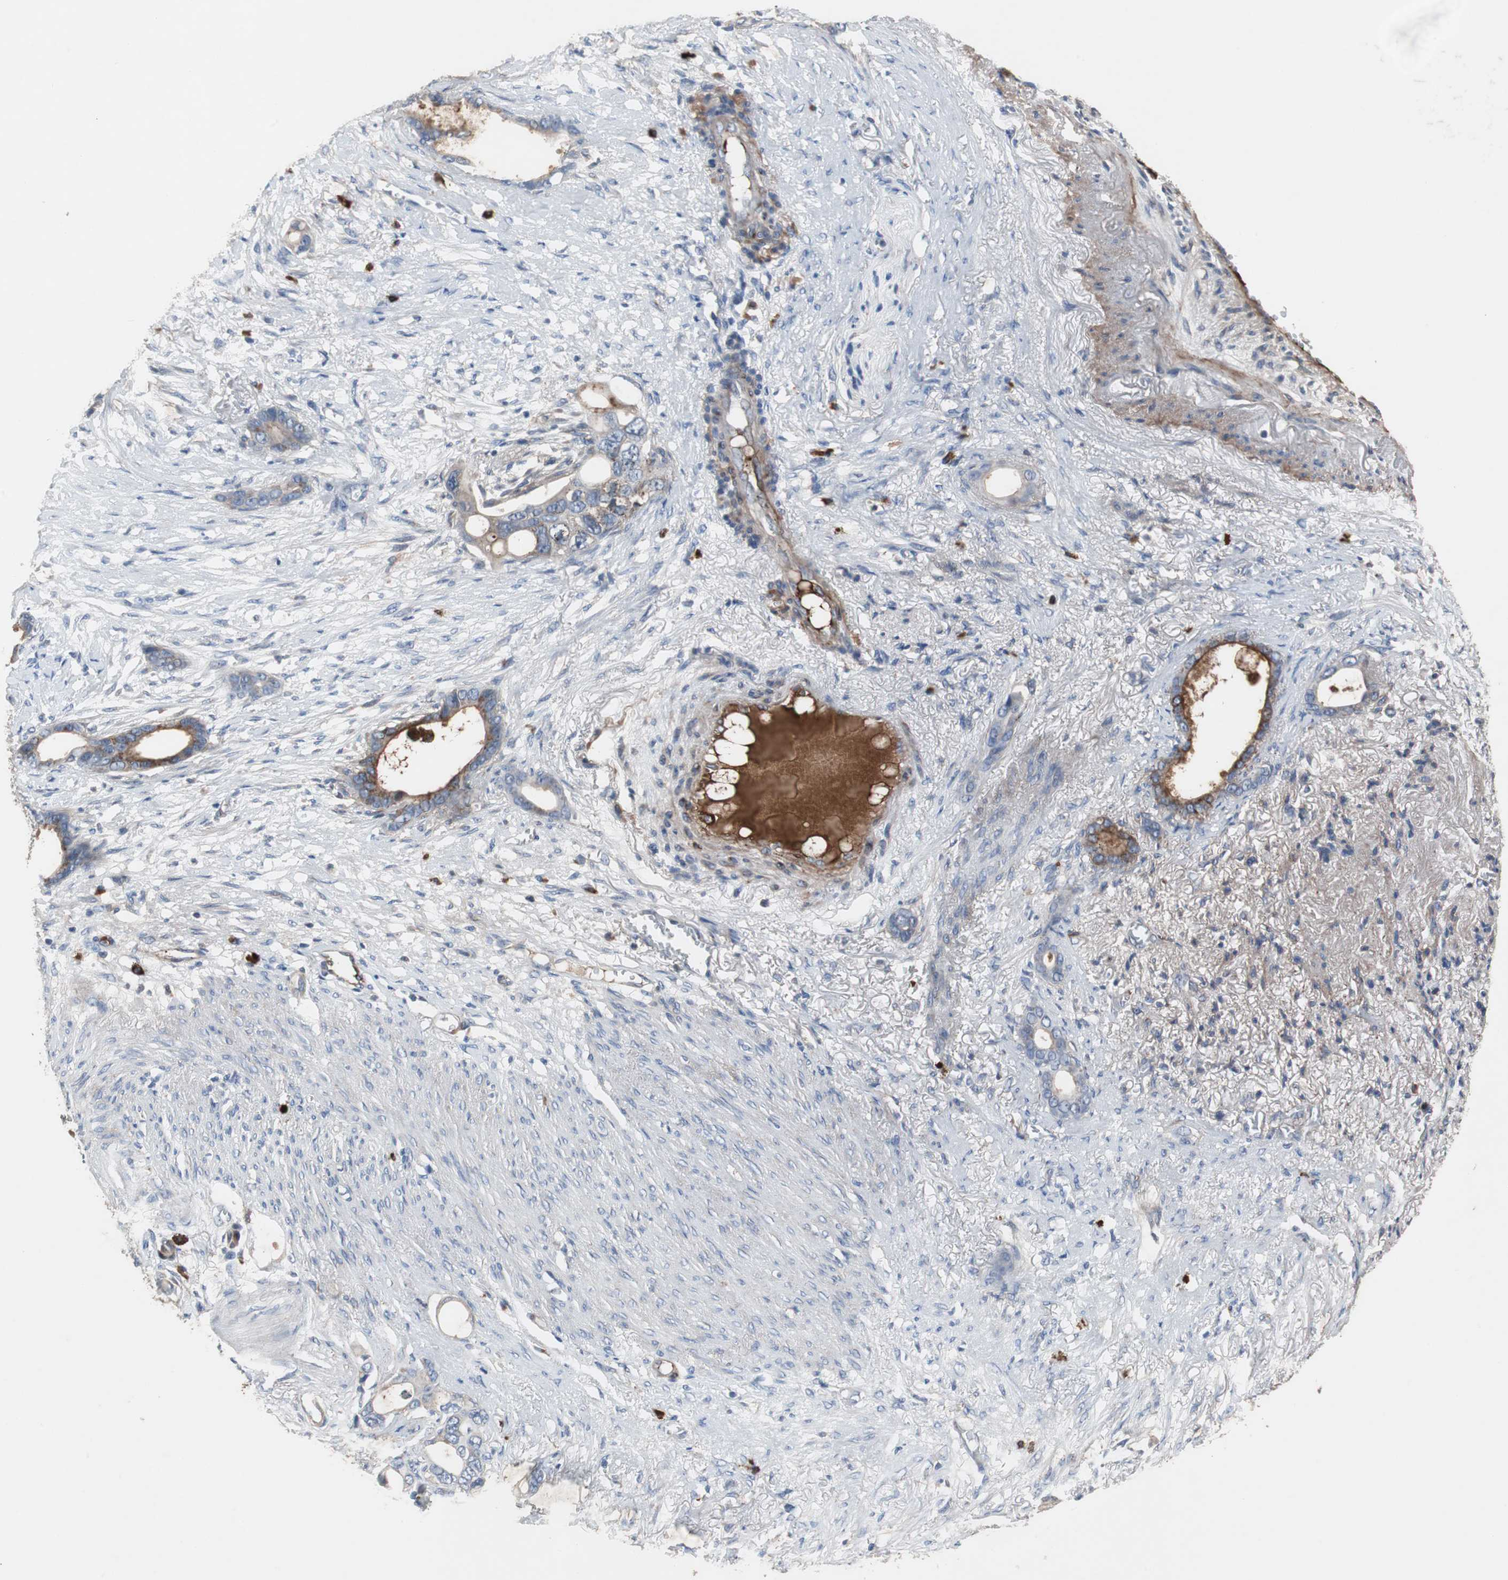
{"staining": {"intensity": "weak", "quantity": "<25%", "location": "cytoplasmic/membranous"}, "tissue": "stomach cancer", "cell_type": "Tumor cells", "image_type": "cancer", "snomed": [{"axis": "morphology", "description": "Adenocarcinoma, NOS"}, {"axis": "topography", "description": "Stomach"}], "caption": "High power microscopy histopathology image of an immunohistochemistry (IHC) photomicrograph of stomach adenocarcinoma, revealing no significant positivity in tumor cells.", "gene": "SORT1", "patient": {"sex": "female", "age": 75}}